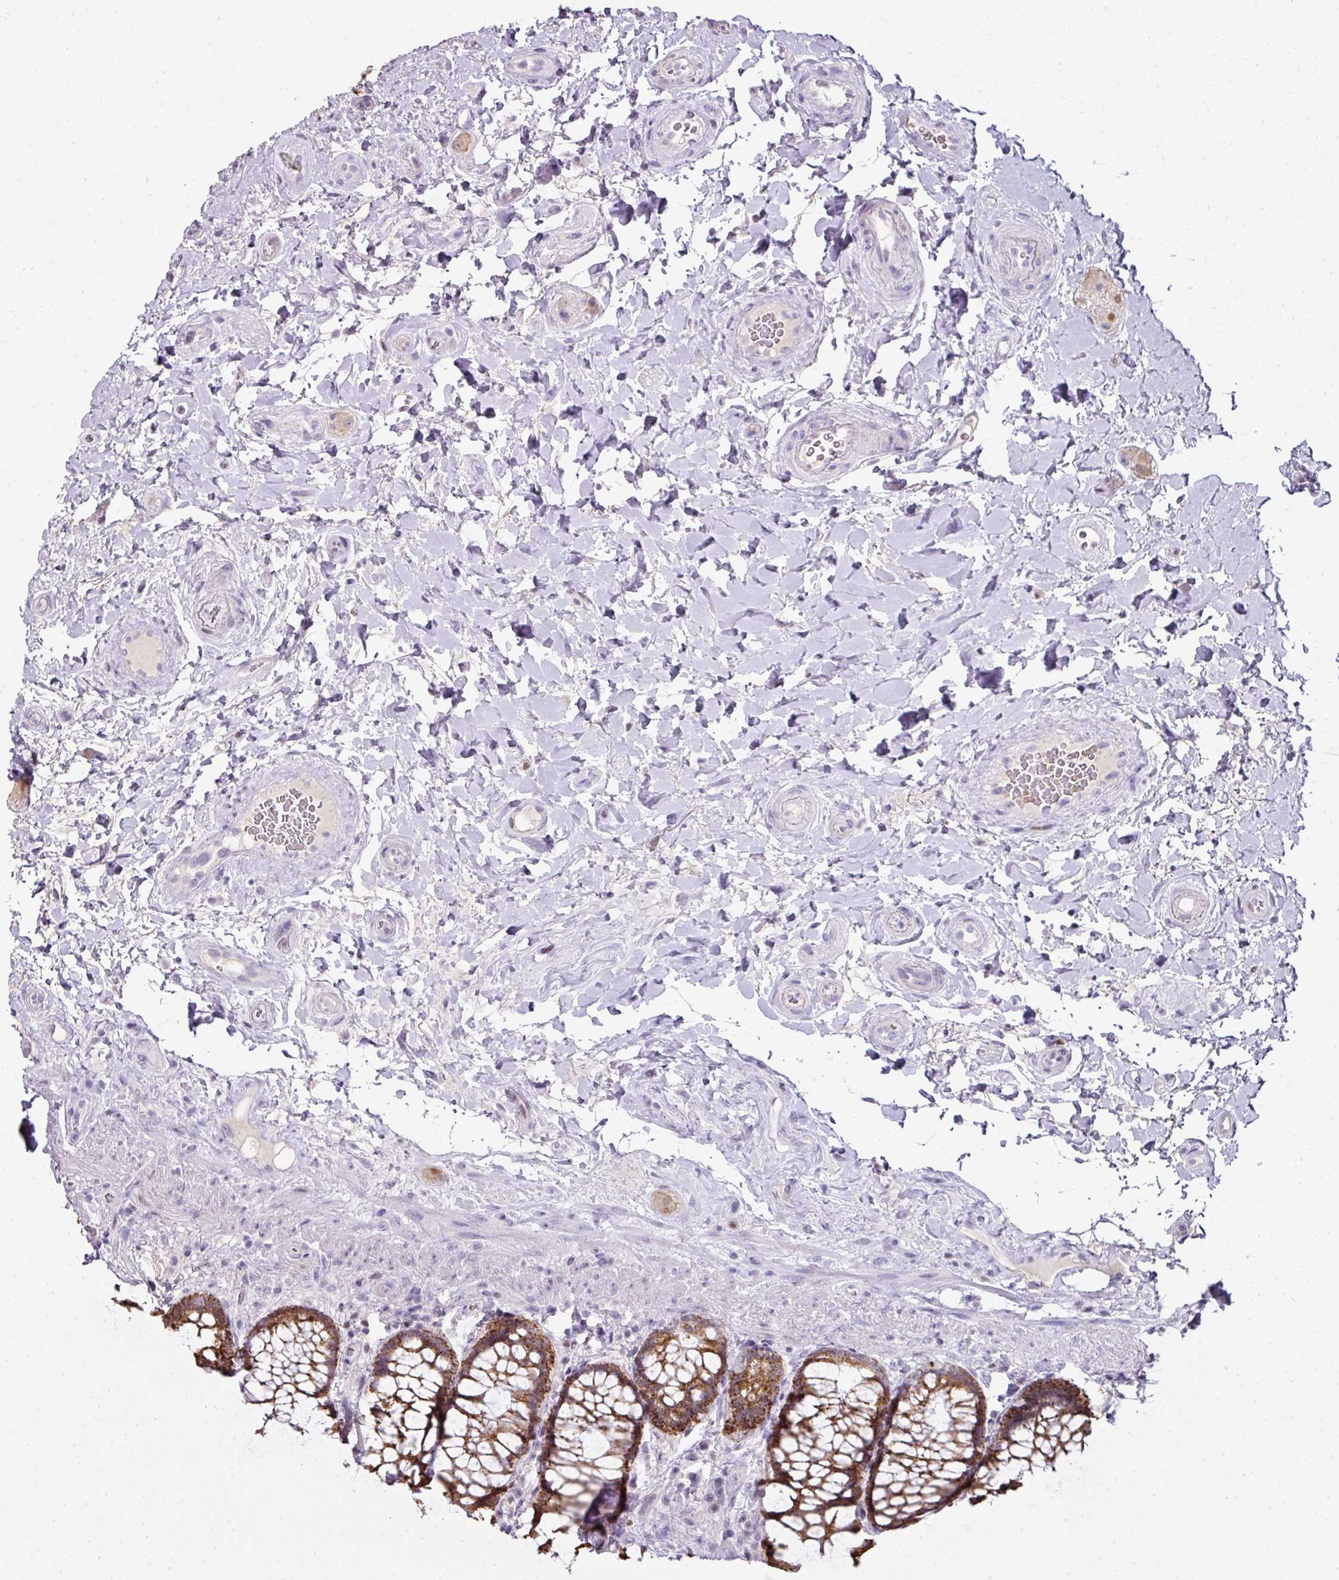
{"staining": {"intensity": "strong", "quantity": ">75%", "location": "cytoplasmic/membranous"}, "tissue": "rectum", "cell_type": "Glandular cells", "image_type": "normal", "snomed": [{"axis": "morphology", "description": "Normal tissue, NOS"}, {"axis": "topography", "description": "Rectum"}], "caption": "Approximately >75% of glandular cells in unremarkable human rectum demonstrate strong cytoplasmic/membranous protein expression as visualized by brown immunohistochemical staining.", "gene": "ANKRD18A", "patient": {"sex": "female", "age": 58}}